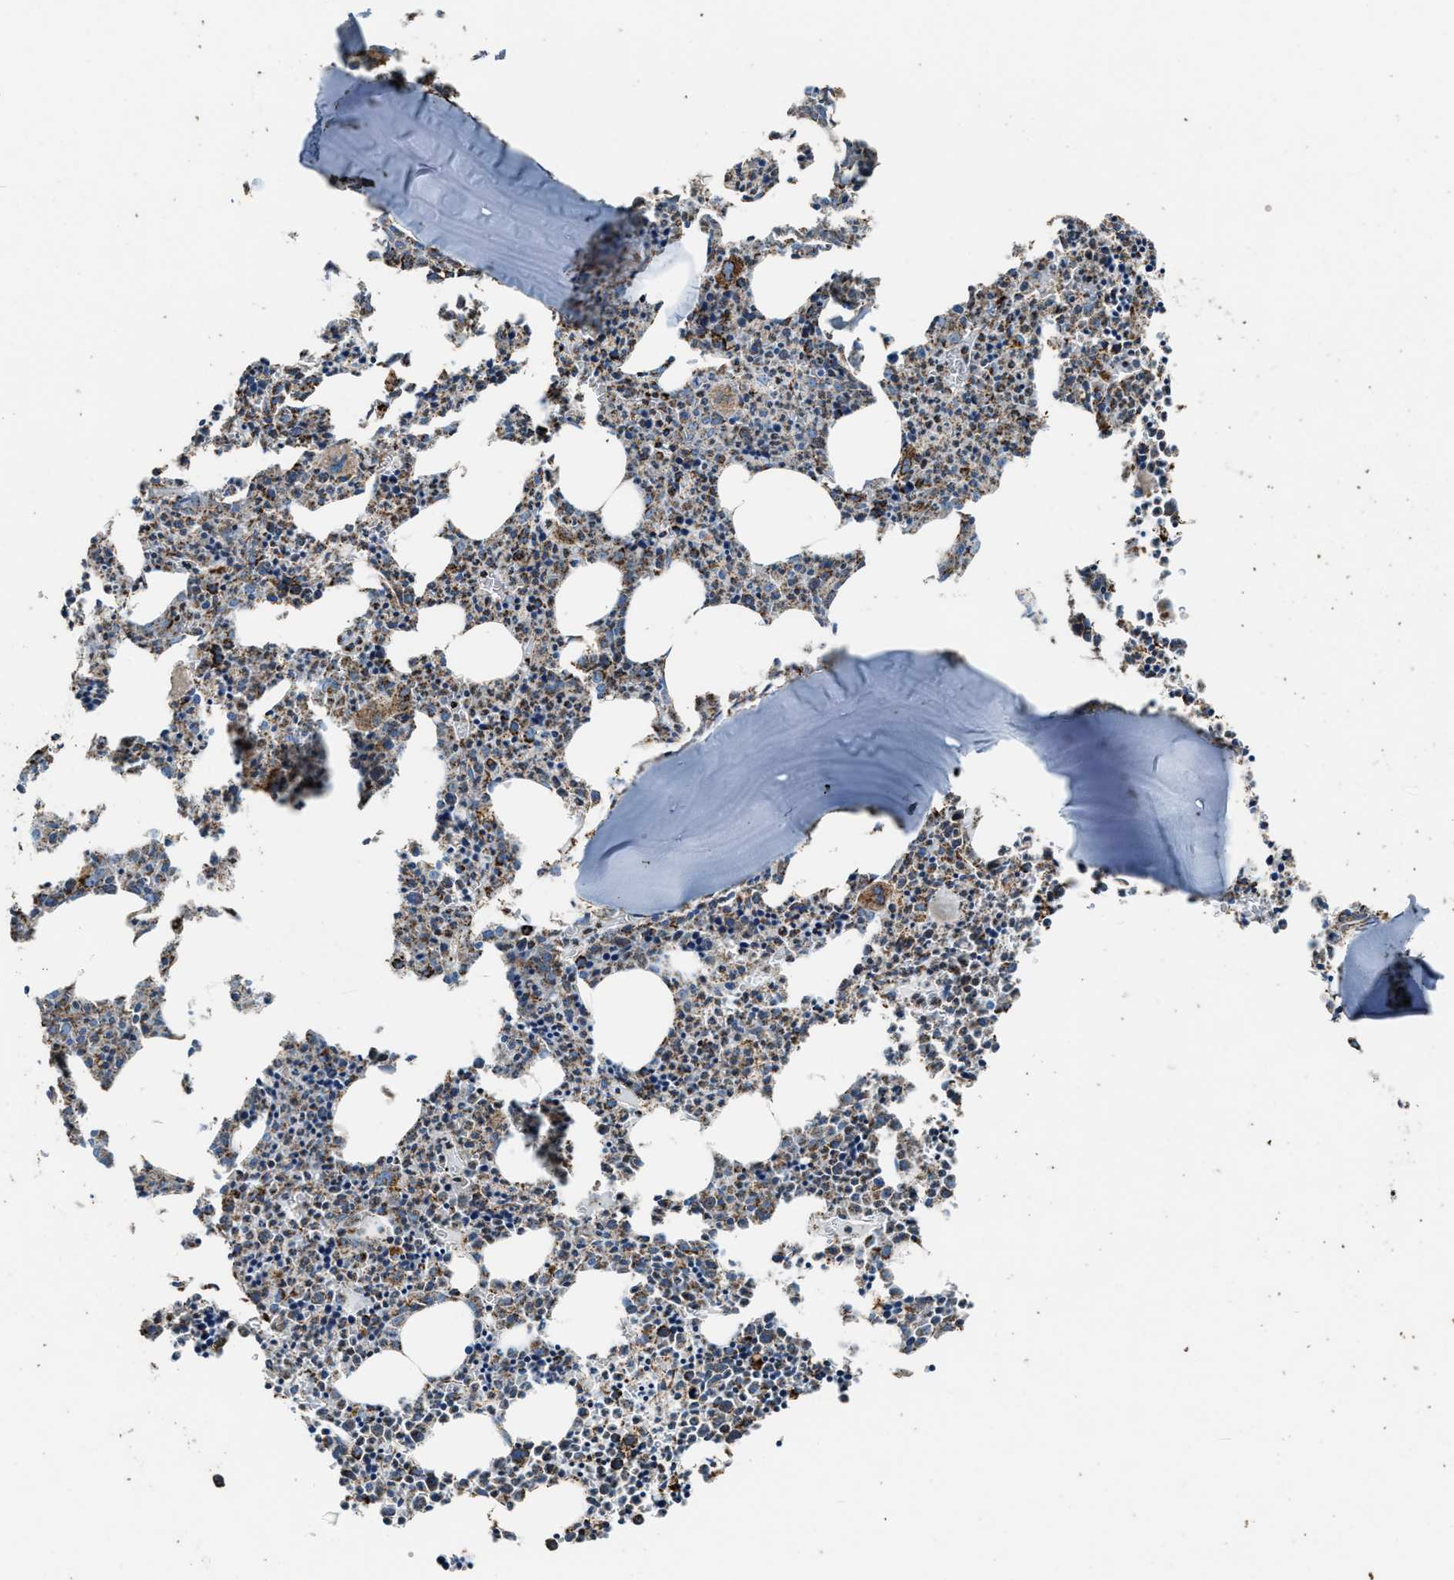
{"staining": {"intensity": "strong", "quantity": "25%-75%", "location": "cytoplasmic/membranous"}, "tissue": "bone marrow", "cell_type": "Hematopoietic cells", "image_type": "normal", "snomed": [{"axis": "morphology", "description": "Normal tissue, NOS"}, {"axis": "morphology", "description": "Inflammation, NOS"}, {"axis": "topography", "description": "Bone marrow"}], "caption": "Bone marrow stained for a protein shows strong cytoplasmic/membranous positivity in hematopoietic cells. The protein is stained brown, and the nuclei are stained in blue (DAB (3,3'-diaminobenzidine) IHC with brightfield microscopy, high magnification).", "gene": "MDH2", "patient": {"sex": "male", "age": 31}}